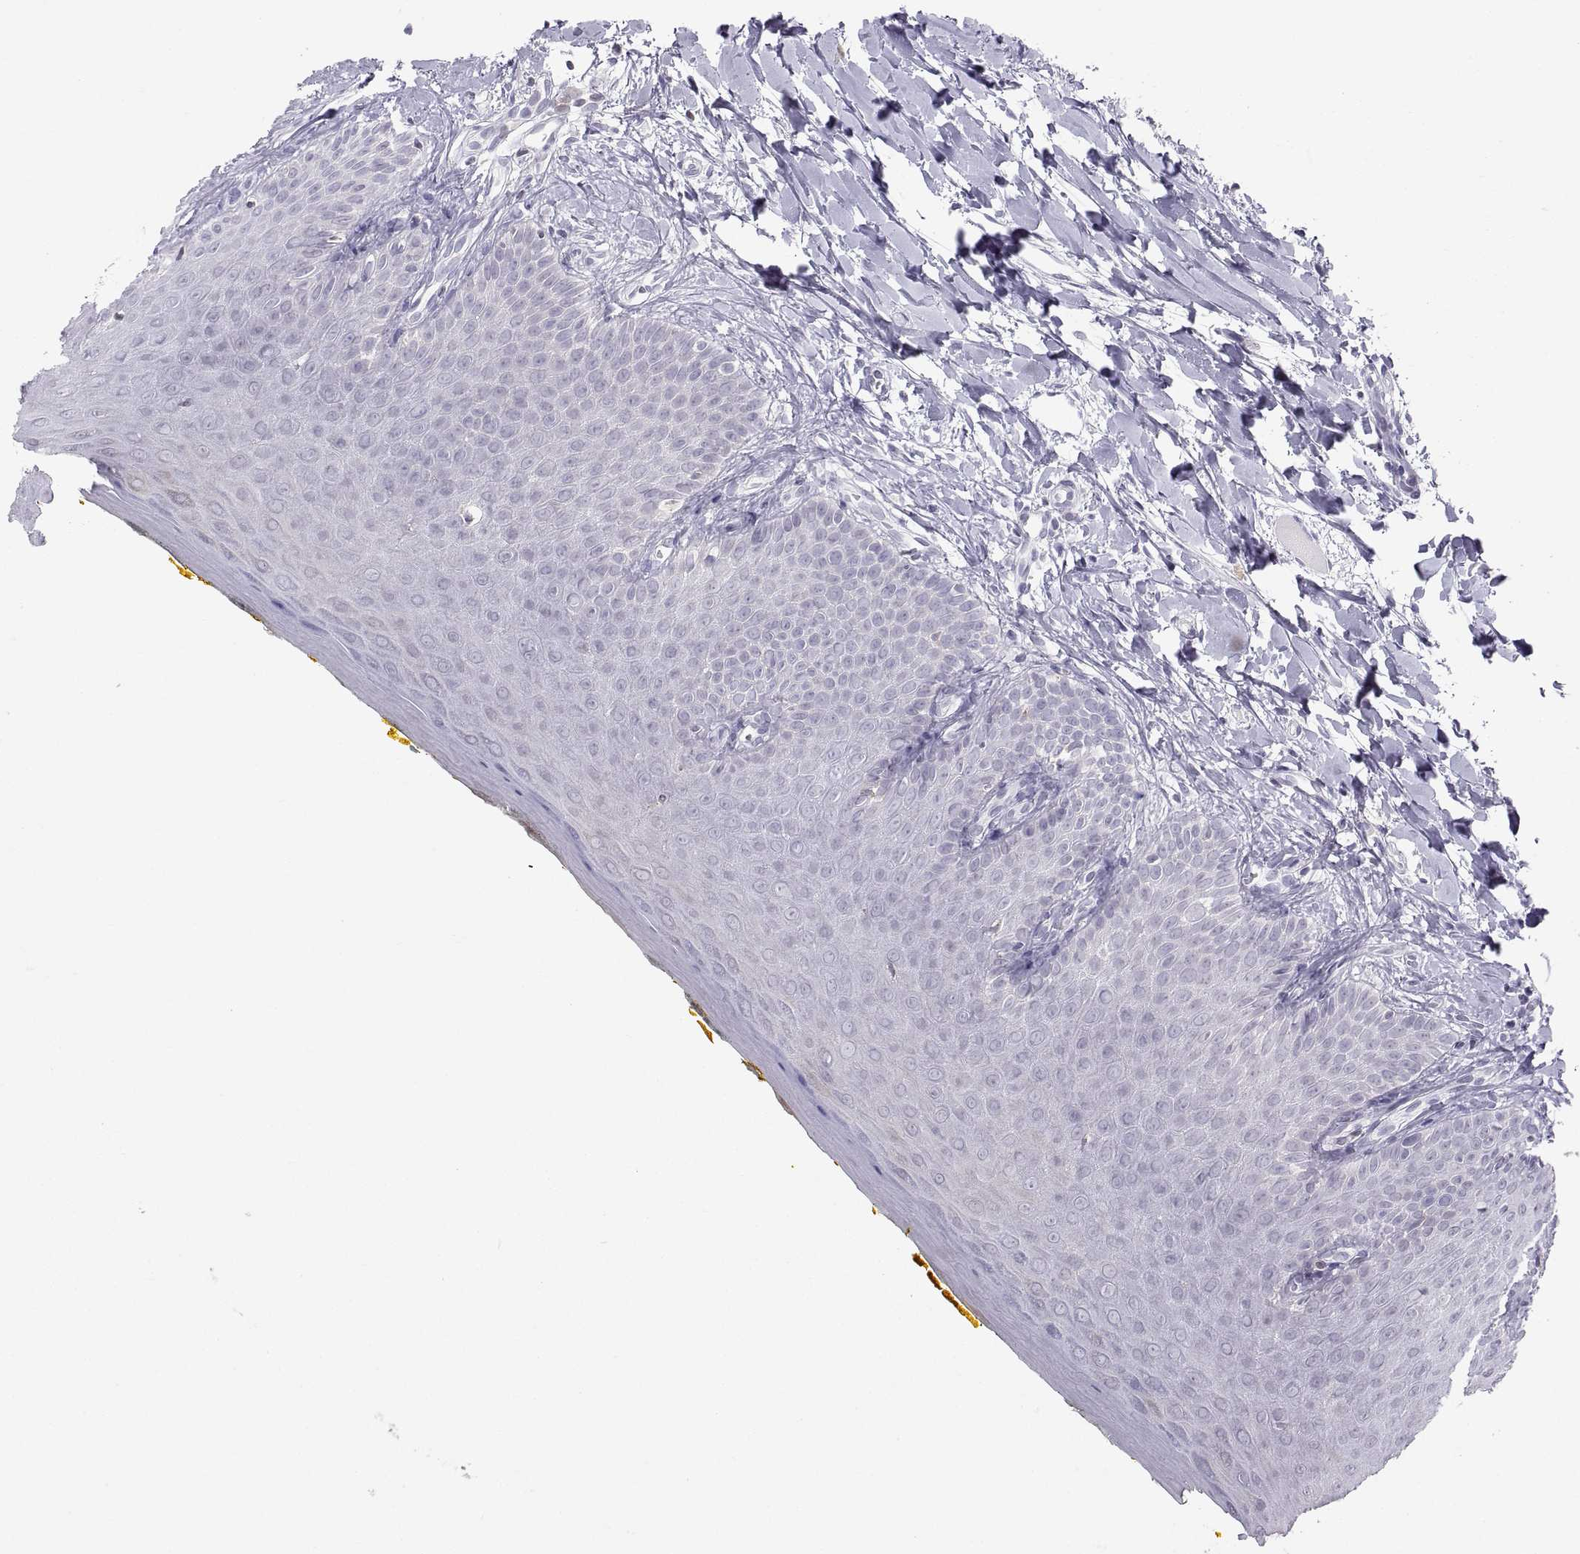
{"staining": {"intensity": "negative", "quantity": "none", "location": "none"}, "tissue": "oral mucosa", "cell_type": "Squamous epithelial cells", "image_type": "normal", "snomed": [{"axis": "morphology", "description": "Normal tissue, NOS"}, {"axis": "topography", "description": "Oral tissue"}], "caption": "Protein analysis of normal oral mucosa demonstrates no significant expression in squamous epithelial cells. Brightfield microscopy of immunohistochemistry (IHC) stained with DAB (3,3'-diaminobenzidine) (brown) and hematoxylin (blue), captured at high magnification.", "gene": "ERO1A", "patient": {"sex": "female", "age": 43}}